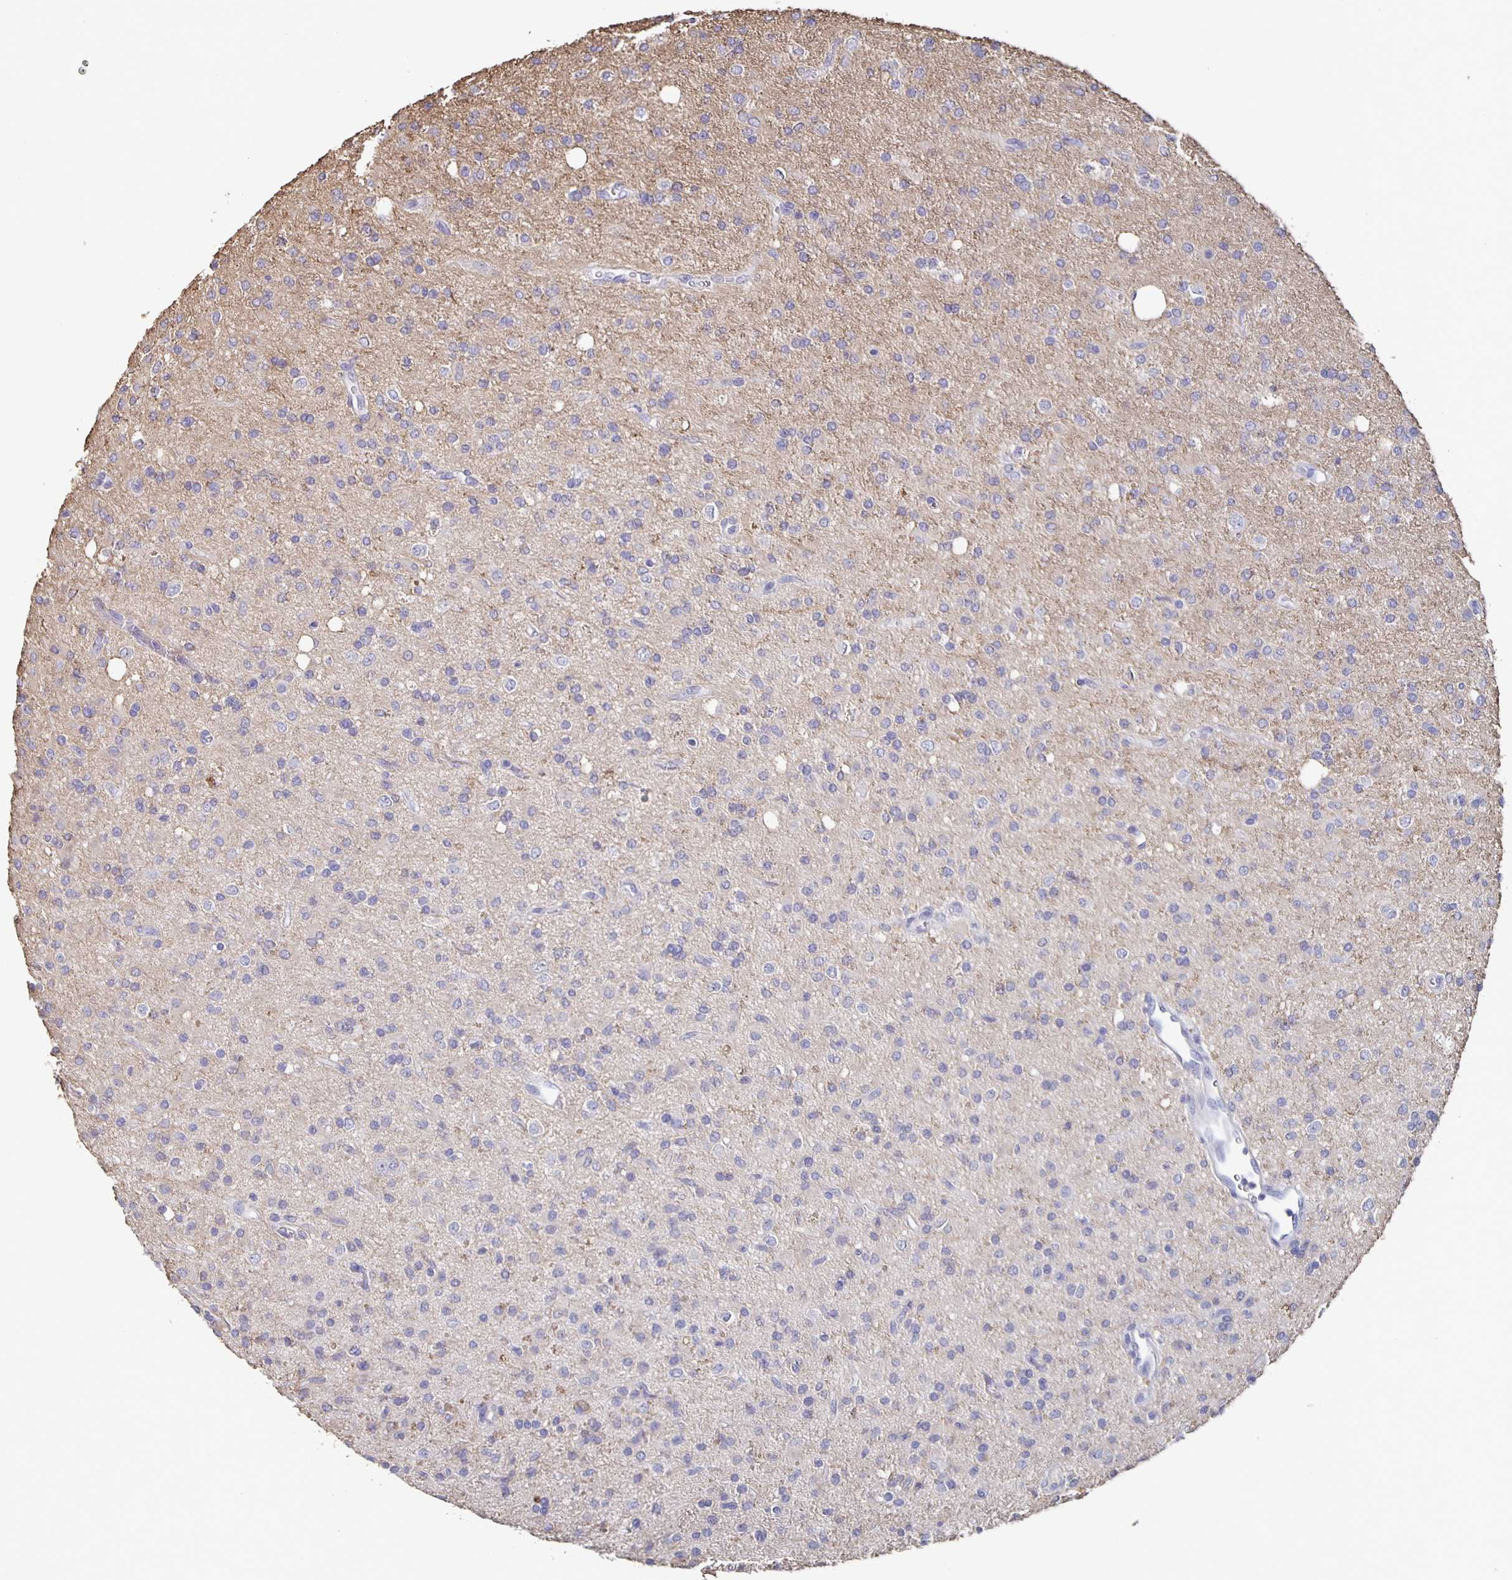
{"staining": {"intensity": "negative", "quantity": "none", "location": "none"}, "tissue": "glioma", "cell_type": "Tumor cells", "image_type": "cancer", "snomed": [{"axis": "morphology", "description": "Glioma, malignant, Low grade"}, {"axis": "topography", "description": "Brain"}], "caption": "DAB (3,3'-diaminobenzidine) immunohistochemical staining of malignant glioma (low-grade) reveals no significant positivity in tumor cells.", "gene": "CACNA2D2", "patient": {"sex": "female", "age": 33}}